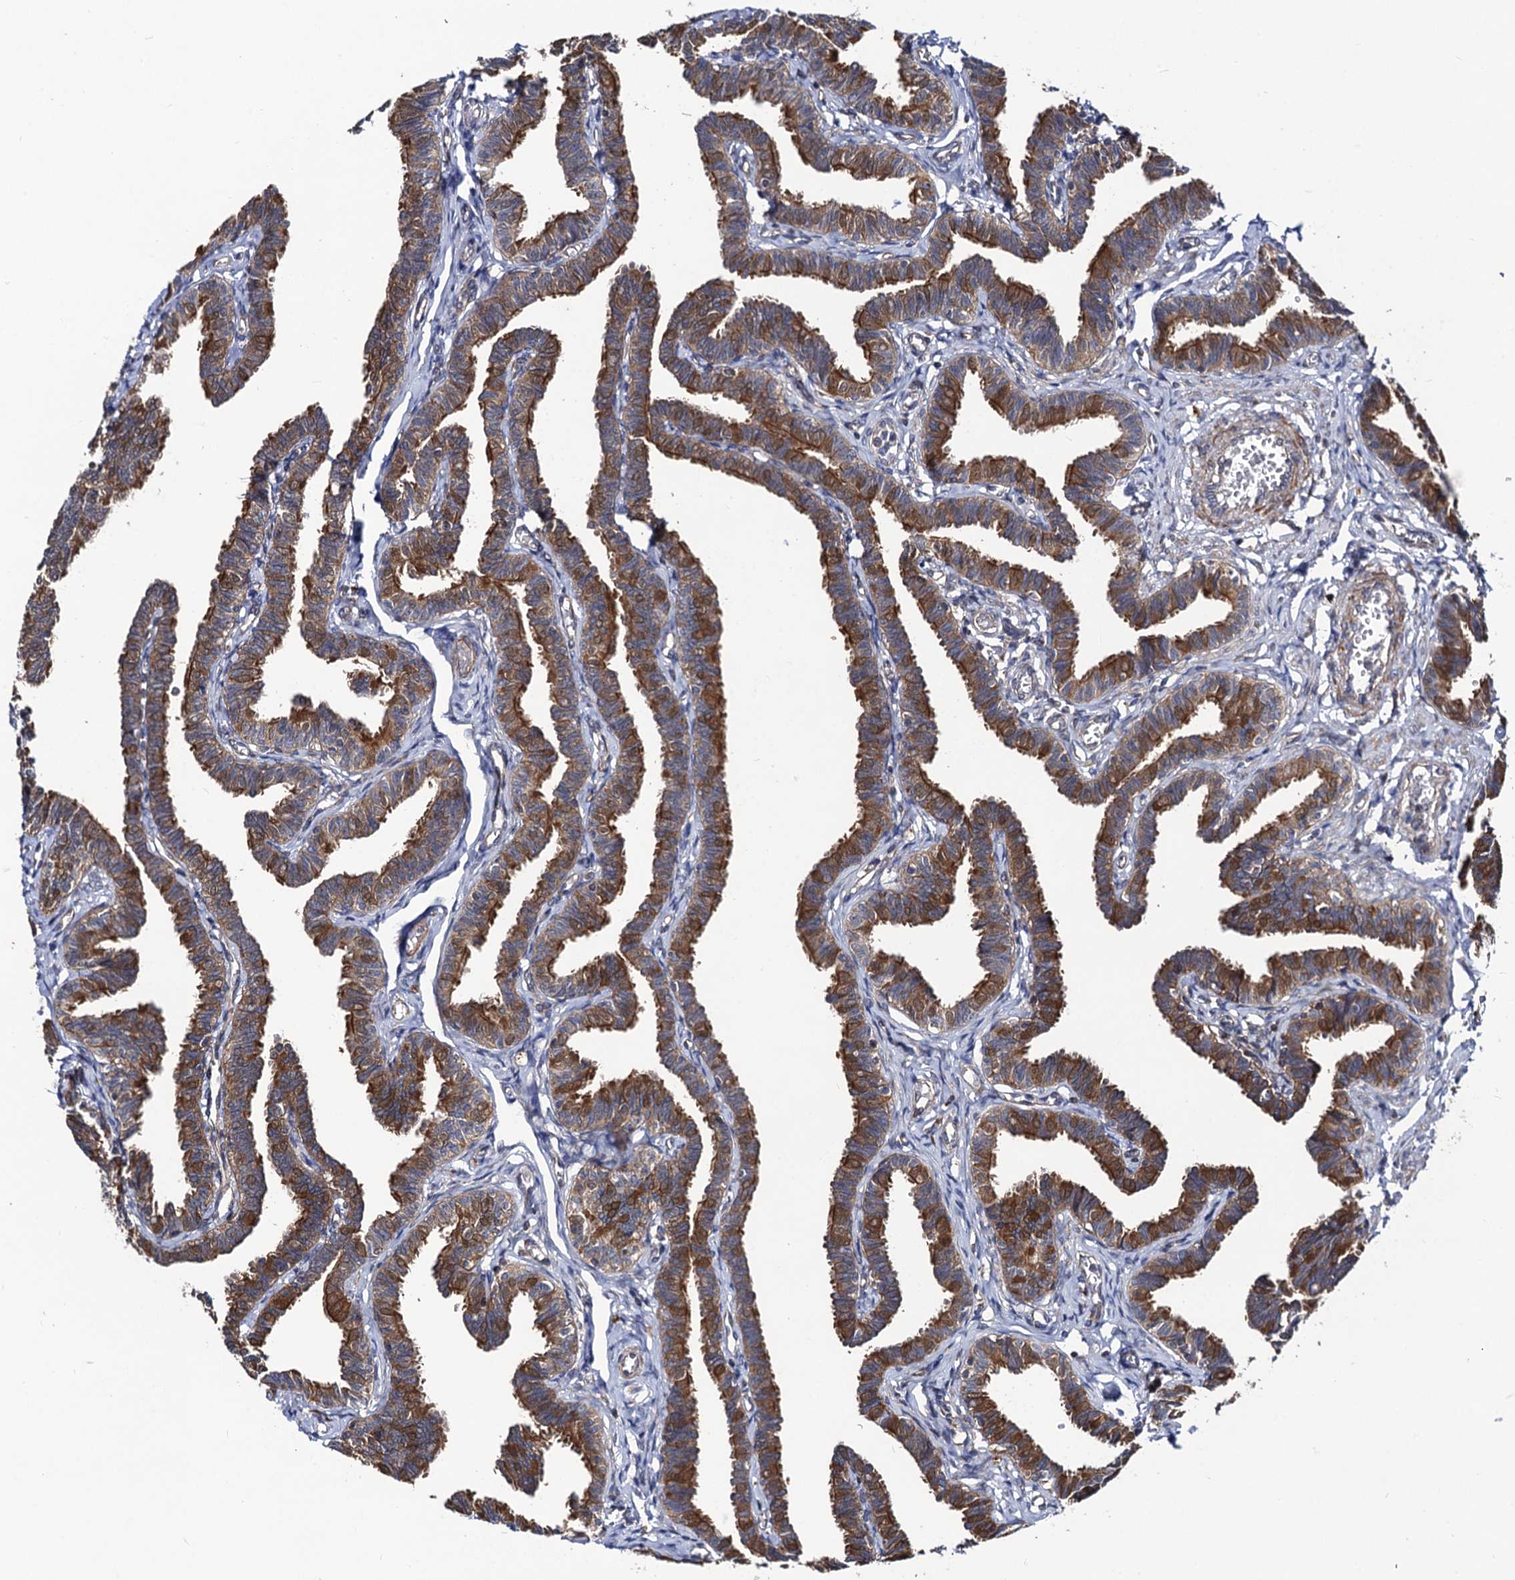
{"staining": {"intensity": "strong", "quantity": ">75%", "location": "cytoplasmic/membranous"}, "tissue": "fallopian tube", "cell_type": "Glandular cells", "image_type": "normal", "snomed": [{"axis": "morphology", "description": "Normal tissue, NOS"}, {"axis": "topography", "description": "Fallopian tube"}, {"axis": "topography", "description": "Ovary"}], "caption": "Fallopian tube stained for a protein (brown) demonstrates strong cytoplasmic/membranous positive expression in about >75% of glandular cells.", "gene": "DYDC1", "patient": {"sex": "female", "age": 23}}